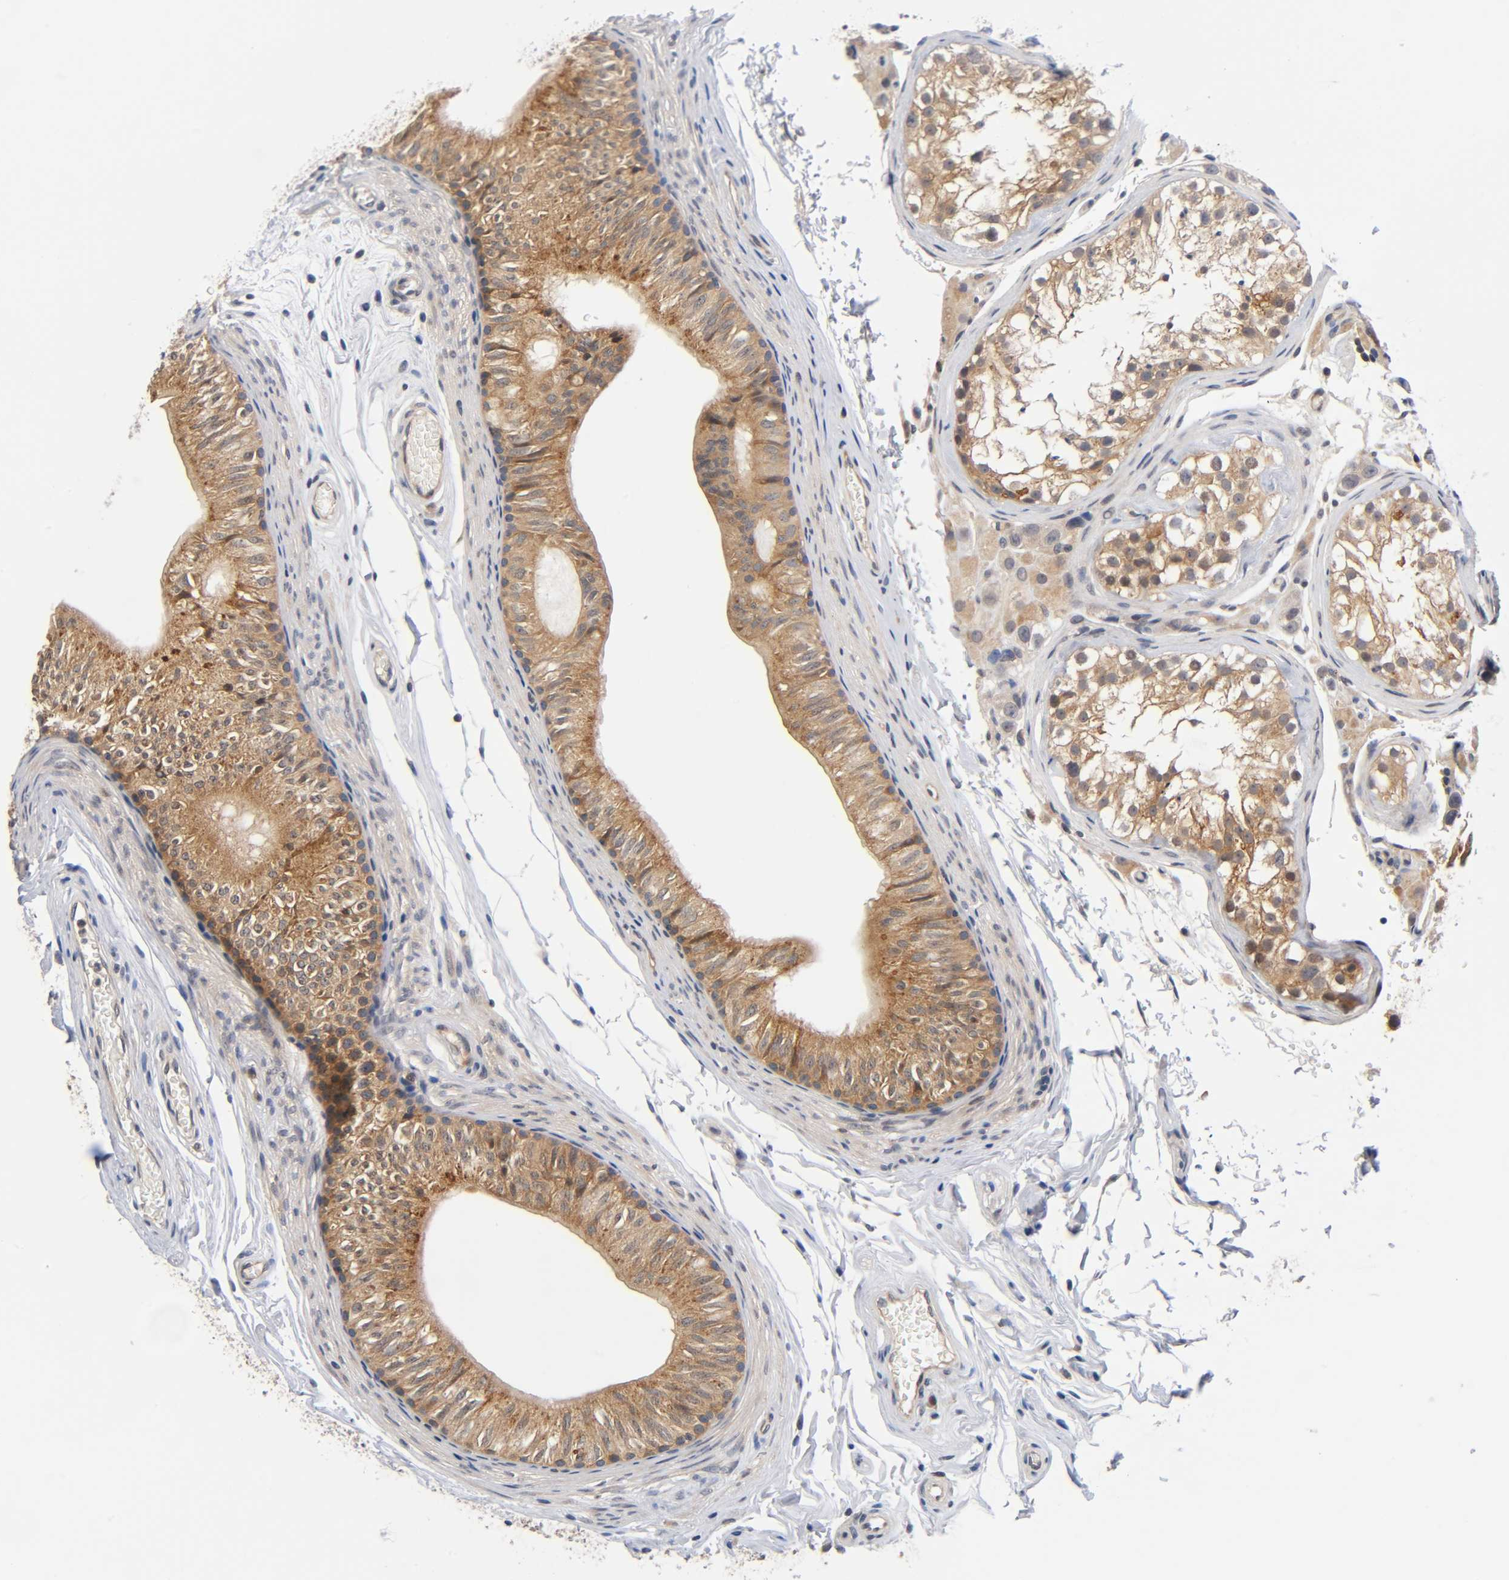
{"staining": {"intensity": "moderate", "quantity": ">75%", "location": "cytoplasmic/membranous"}, "tissue": "epididymis", "cell_type": "Glandular cells", "image_type": "normal", "snomed": [{"axis": "morphology", "description": "Normal tissue, NOS"}, {"axis": "topography", "description": "Testis"}, {"axis": "topography", "description": "Epididymis"}], "caption": "Human epididymis stained for a protein (brown) exhibits moderate cytoplasmic/membranous positive expression in about >75% of glandular cells.", "gene": "PRKAB1", "patient": {"sex": "male", "age": 36}}